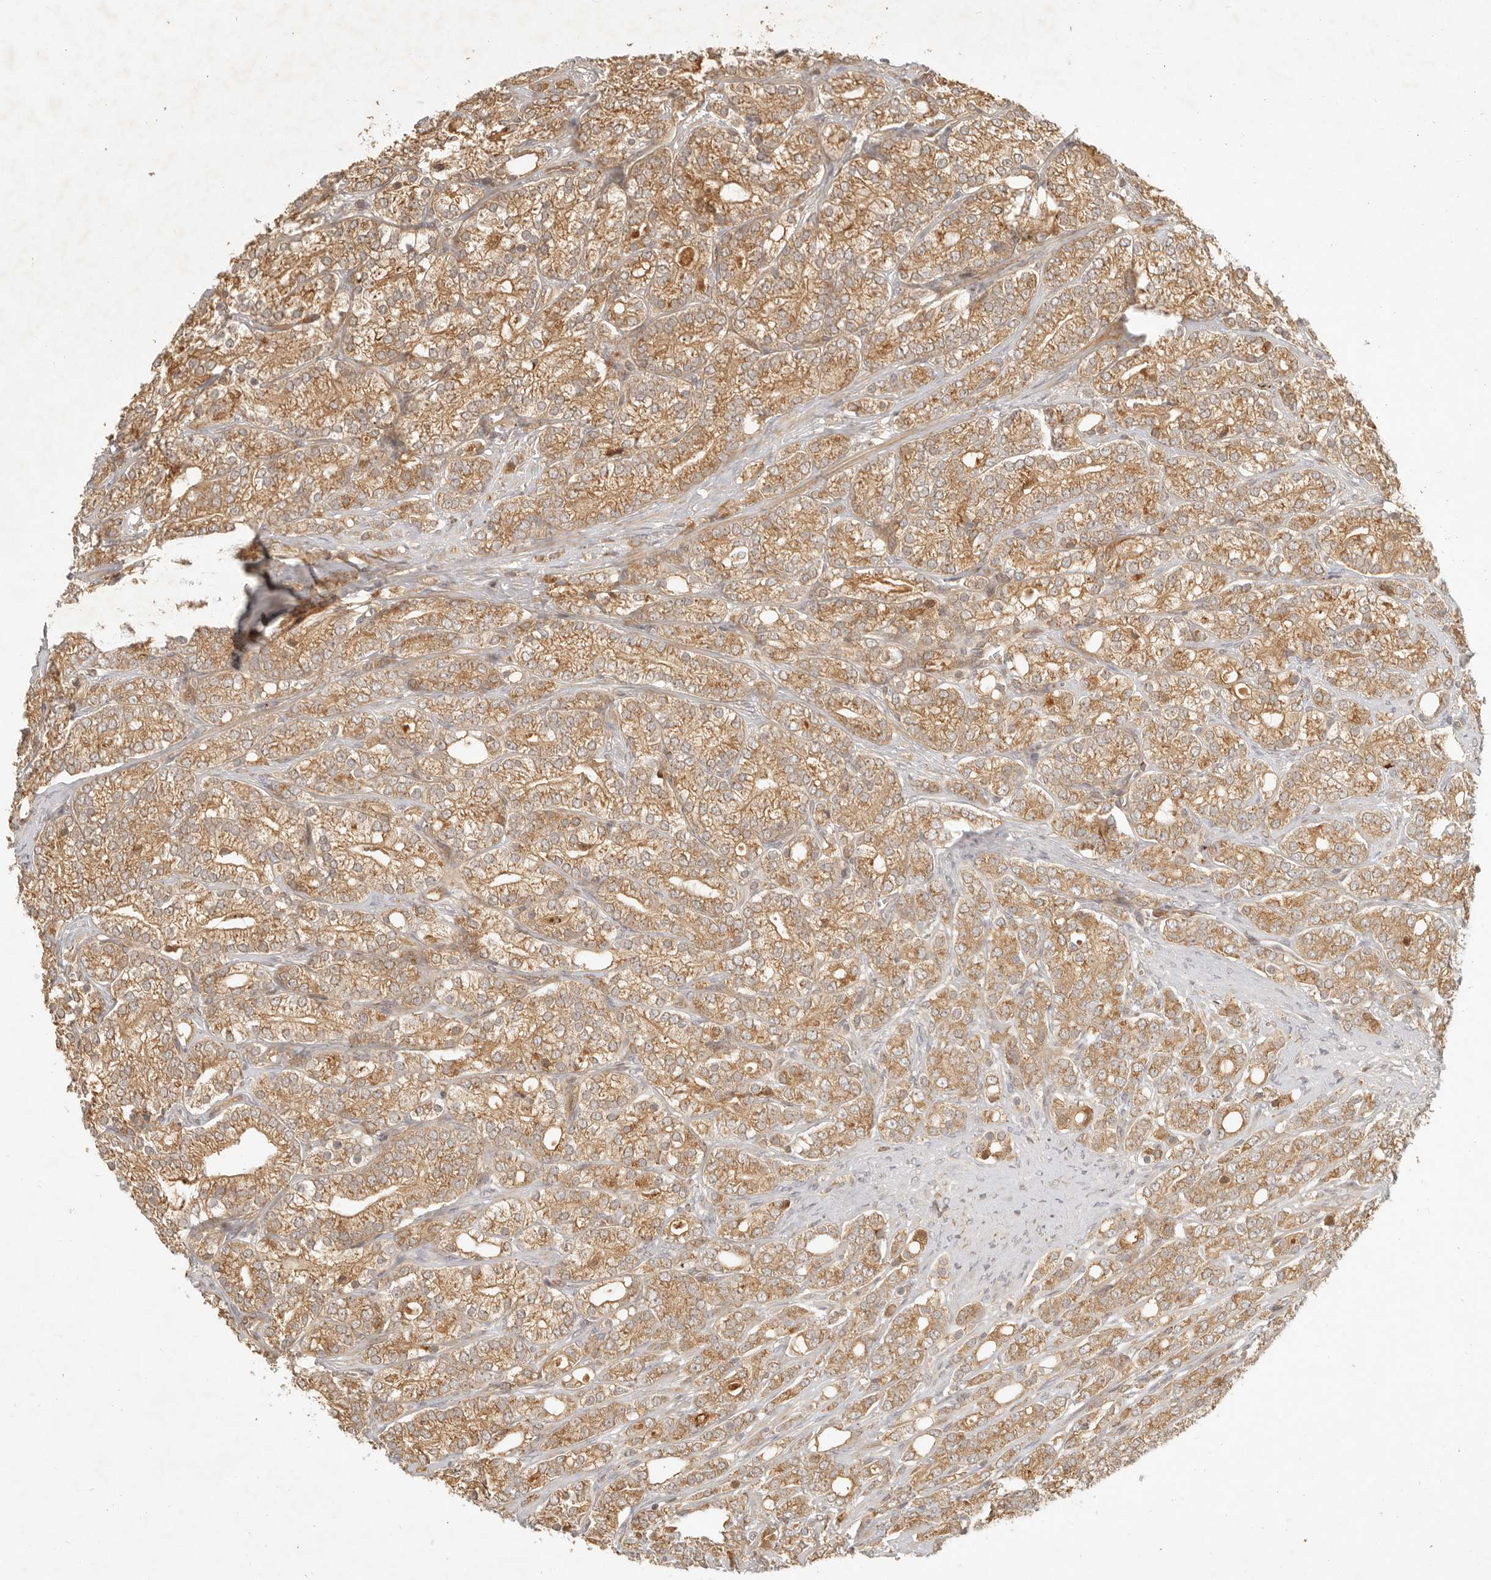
{"staining": {"intensity": "moderate", "quantity": ">75%", "location": "cytoplasmic/membranous"}, "tissue": "prostate cancer", "cell_type": "Tumor cells", "image_type": "cancer", "snomed": [{"axis": "morphology", "description": "Adenocarcinoma, High grade"}, {"axis": "topography", "description": "Prostate"}], "caption": "IHC of high-grade adenocarcinoma (prostate) demonstrates medium levels of moderate cytoplasmic/membranous expression in about >75% of tumor cells.", "gene": "ANKRD61", "patient": {"sex": "male", "age": 57}}